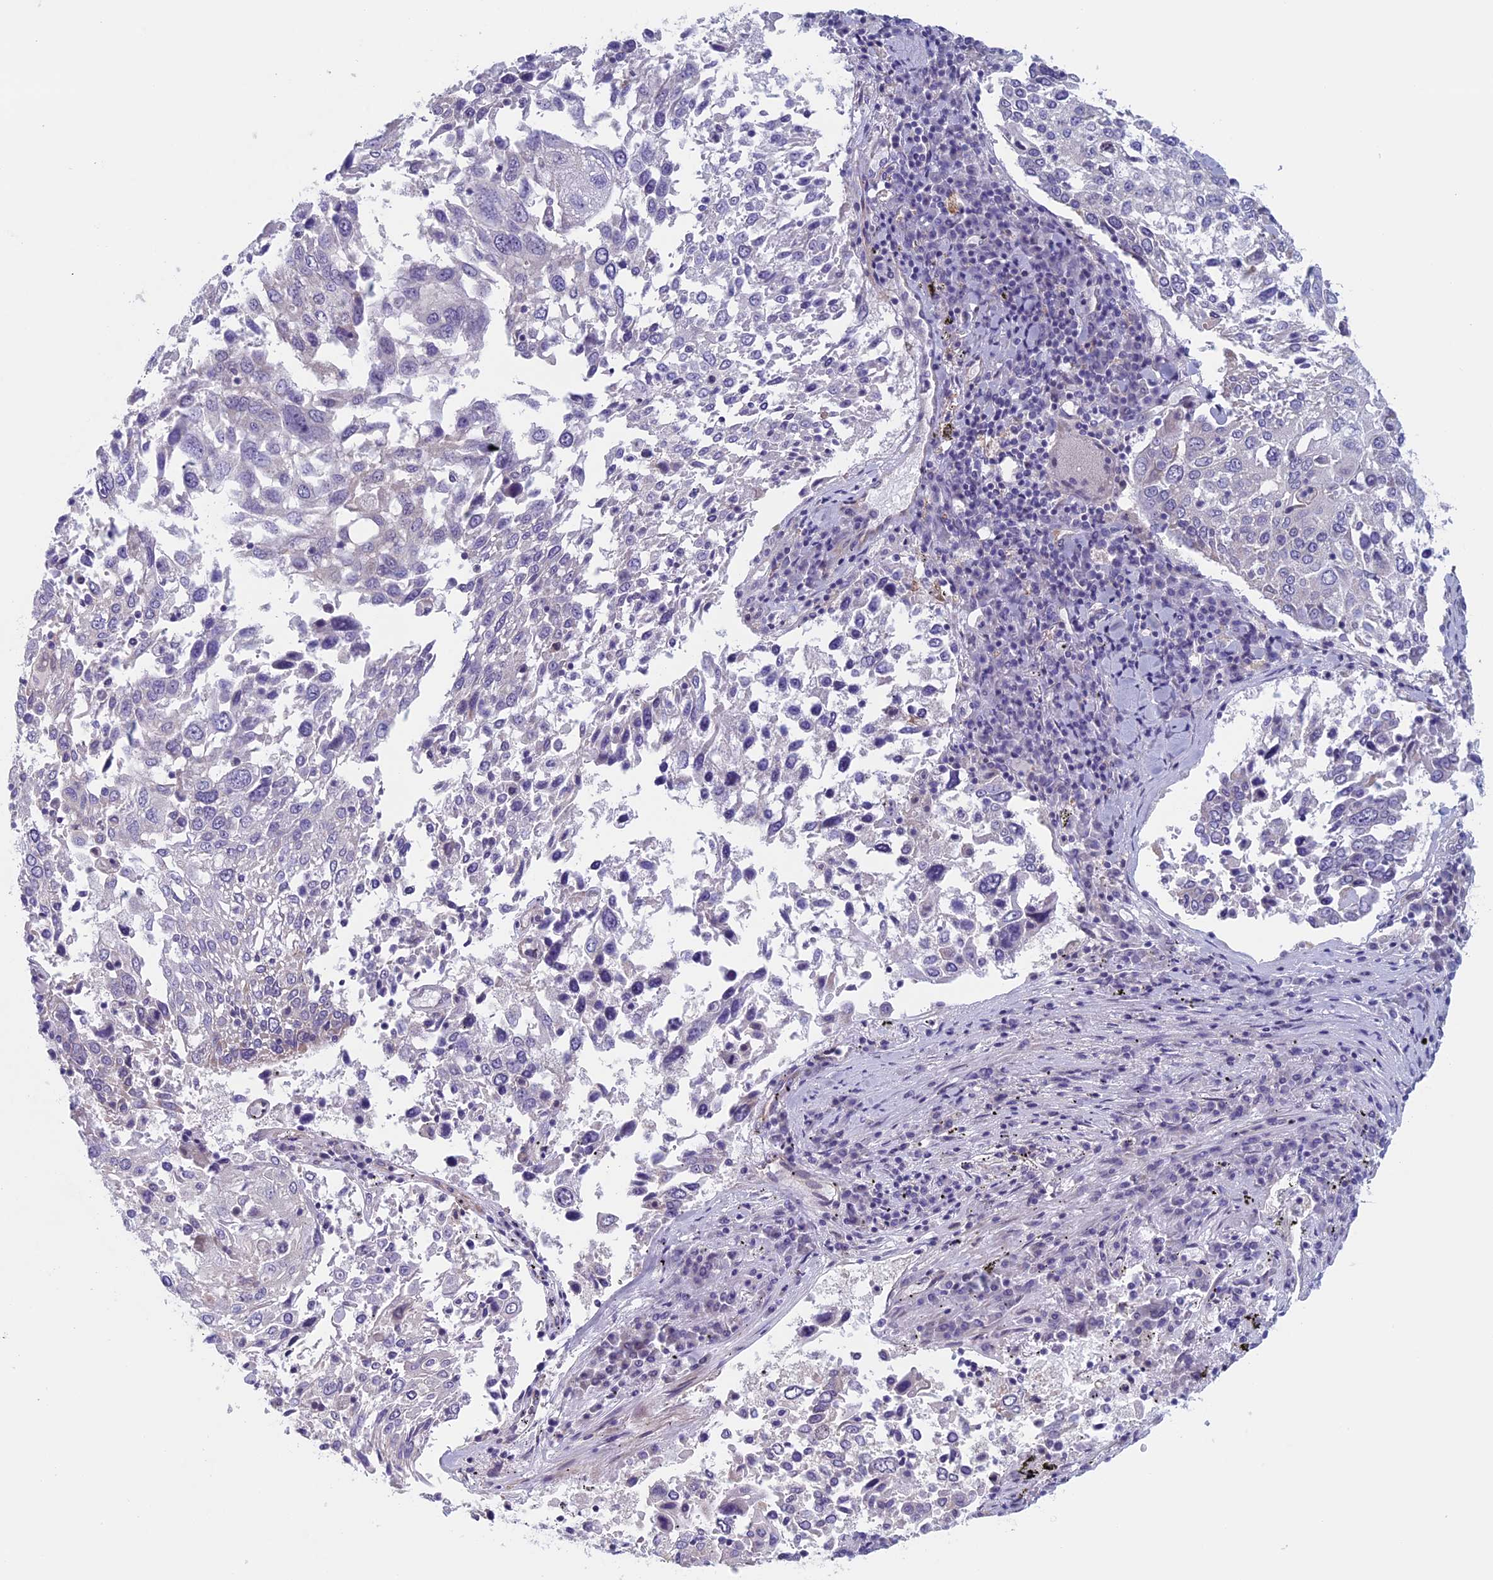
{"staining": {"intensity": "negative", "quantity": "none", "location": "none"}, "tissue": "lung cancer", "cell_type": "Tumor cells", "image_type": "cancer", "snomed": [{"axis": "morphology", "description": "Squamous cell carcinoma, NOS"}, {"axis": "topography", "description": "Lung"}], "caption": "The histopathology image exhibits no significant expression in tumor cells of lung squamous cell carcinoma. (DAB (3,3'-diaminobenzidine) IHC visualized using brightfield microscopy, high magnification).", "gene": "CNOT6L", "patient": {"sex": "male", "age": 65}}